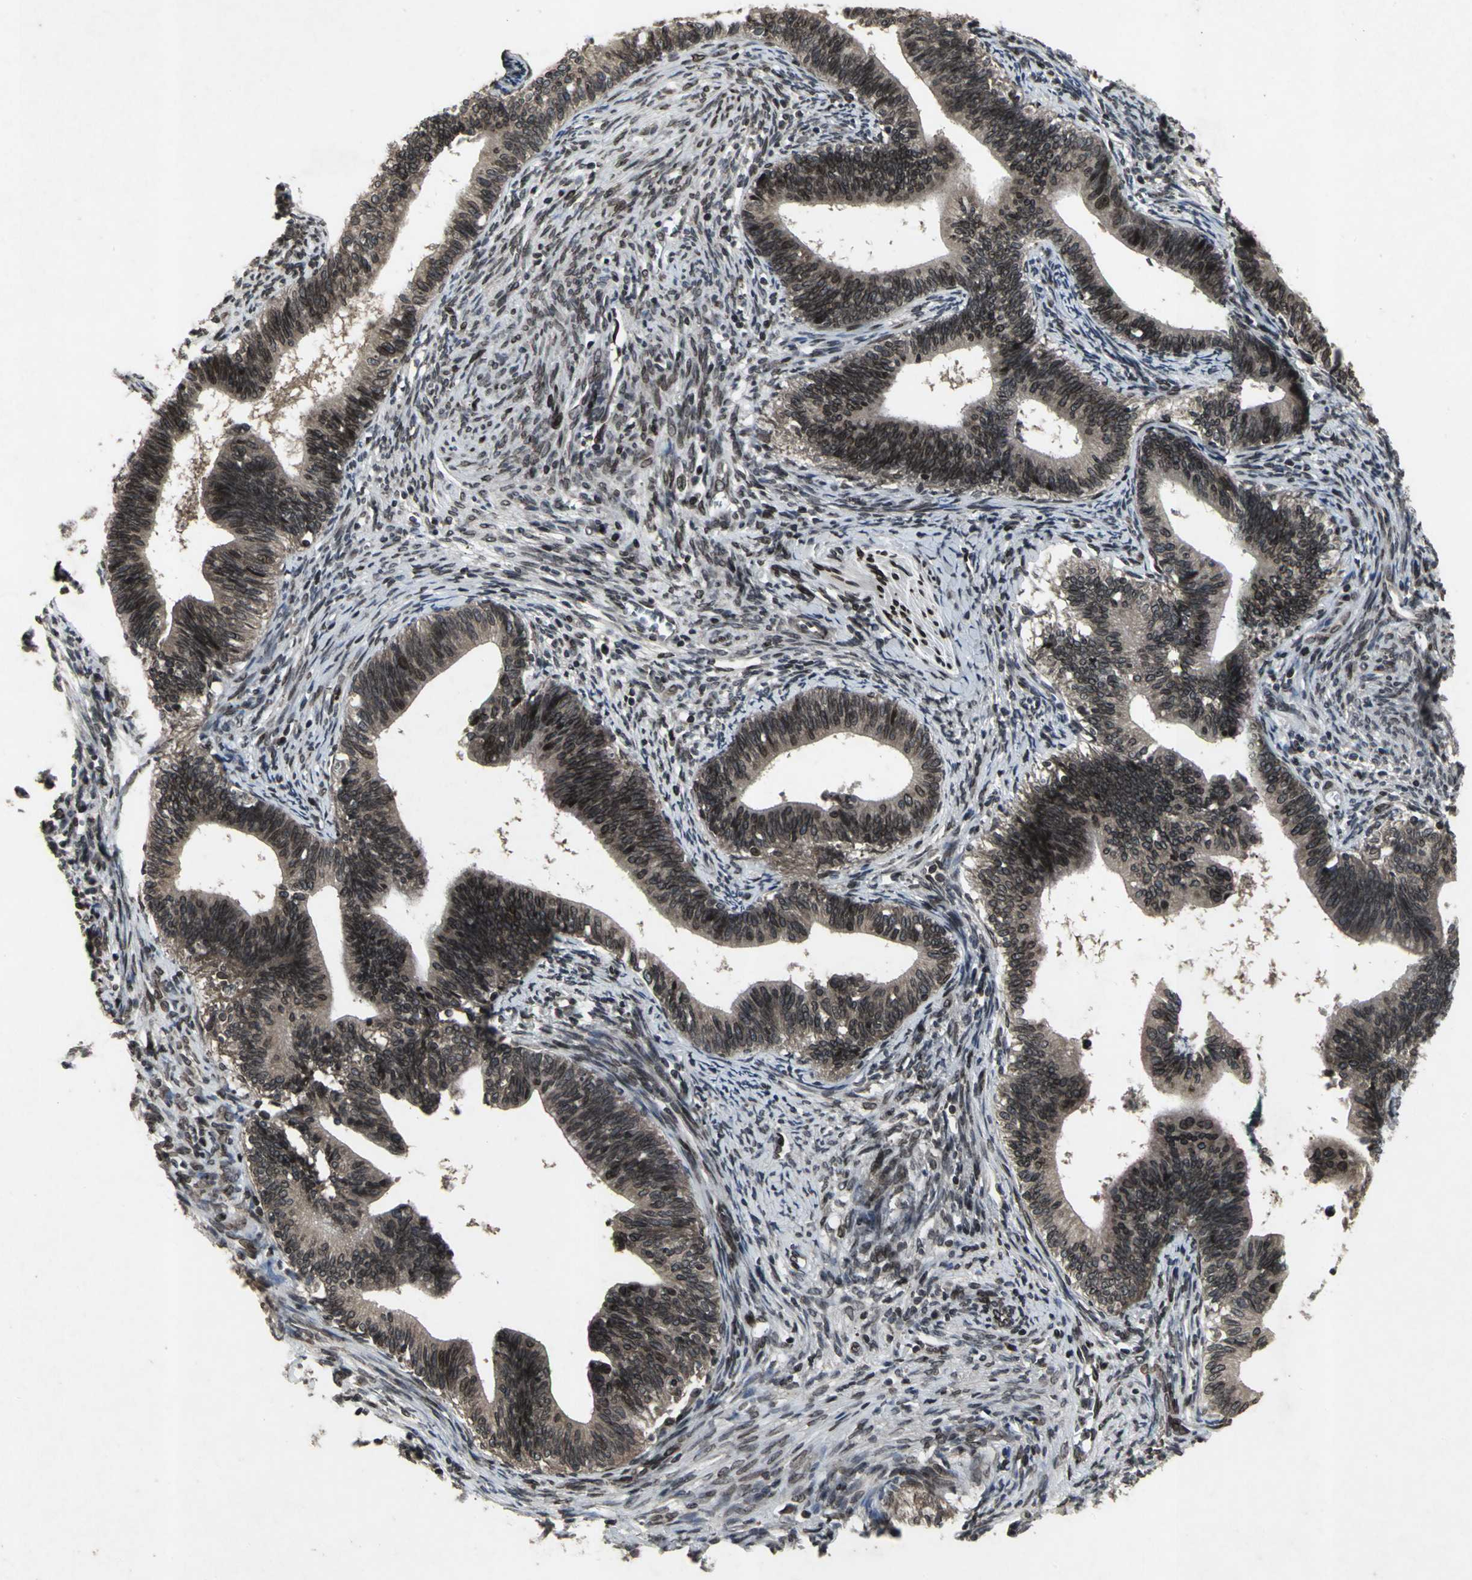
{"staining": {"intensity": "strong", "quantity": ">75%", "location": "nuclear"}, "tissue": "cervical cancer", "cell_type": "Tumor cells", "image_type": "cancer", "snomed": [{"axis": "morphology", "description": "Adenocarcinoma, NOS"}, {"axis": "topography", "description": "Cervix"}], "caption": "Immunohistochemical staining of human cervical cancer exhibits high levels of strong nuclear expression in approximately >75% of tumor cells. The staining was performed using DAB to visualize the protein expression in brown, while the nuclei were stained in blue with hematoxylin (Magnification: 20x).", "gene": "SH2B3", "patient": {"sex": "female", "age": 44}}